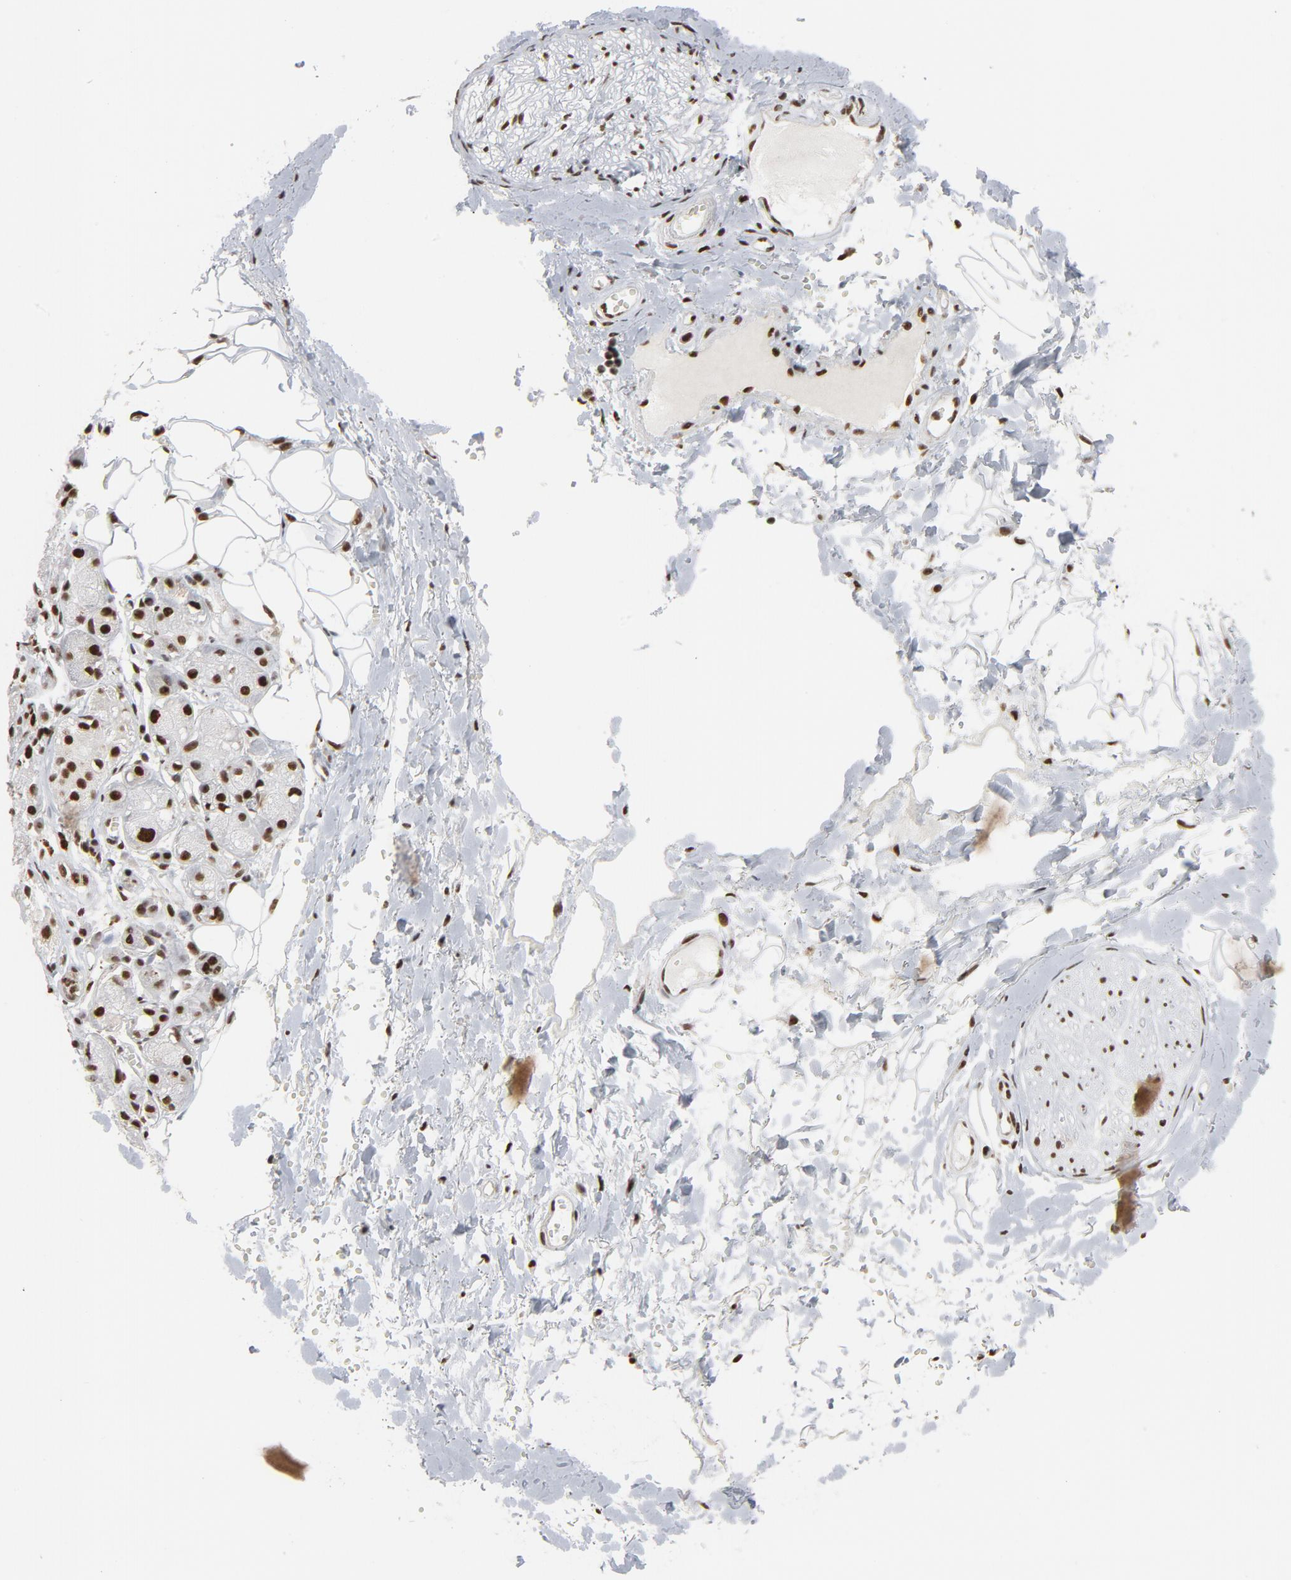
{"staining": {"intensity": "strong", "quantity": ">75%", "location": "nuclear"}, "tissue": "adipose tissue", "cell_type": "Adipocytes", "image_type": "normal", "snomed": [{"axis": "morphology", "description": "Normal tissue, NOS"}, {"axis": "morphology", "description": "Inflammation, NOS"}, {"axis": "topography", "description": "Salivary gland"}, {"axis": "topography", "description": "Peripheral nerve tissue"}], "caption": "A brown stain labels strong nuclear positivity of a protein in adipocytes of benign human adipose tissue.", "gene": "MRE11", "patient": {"sex": "female", "age": 75}}